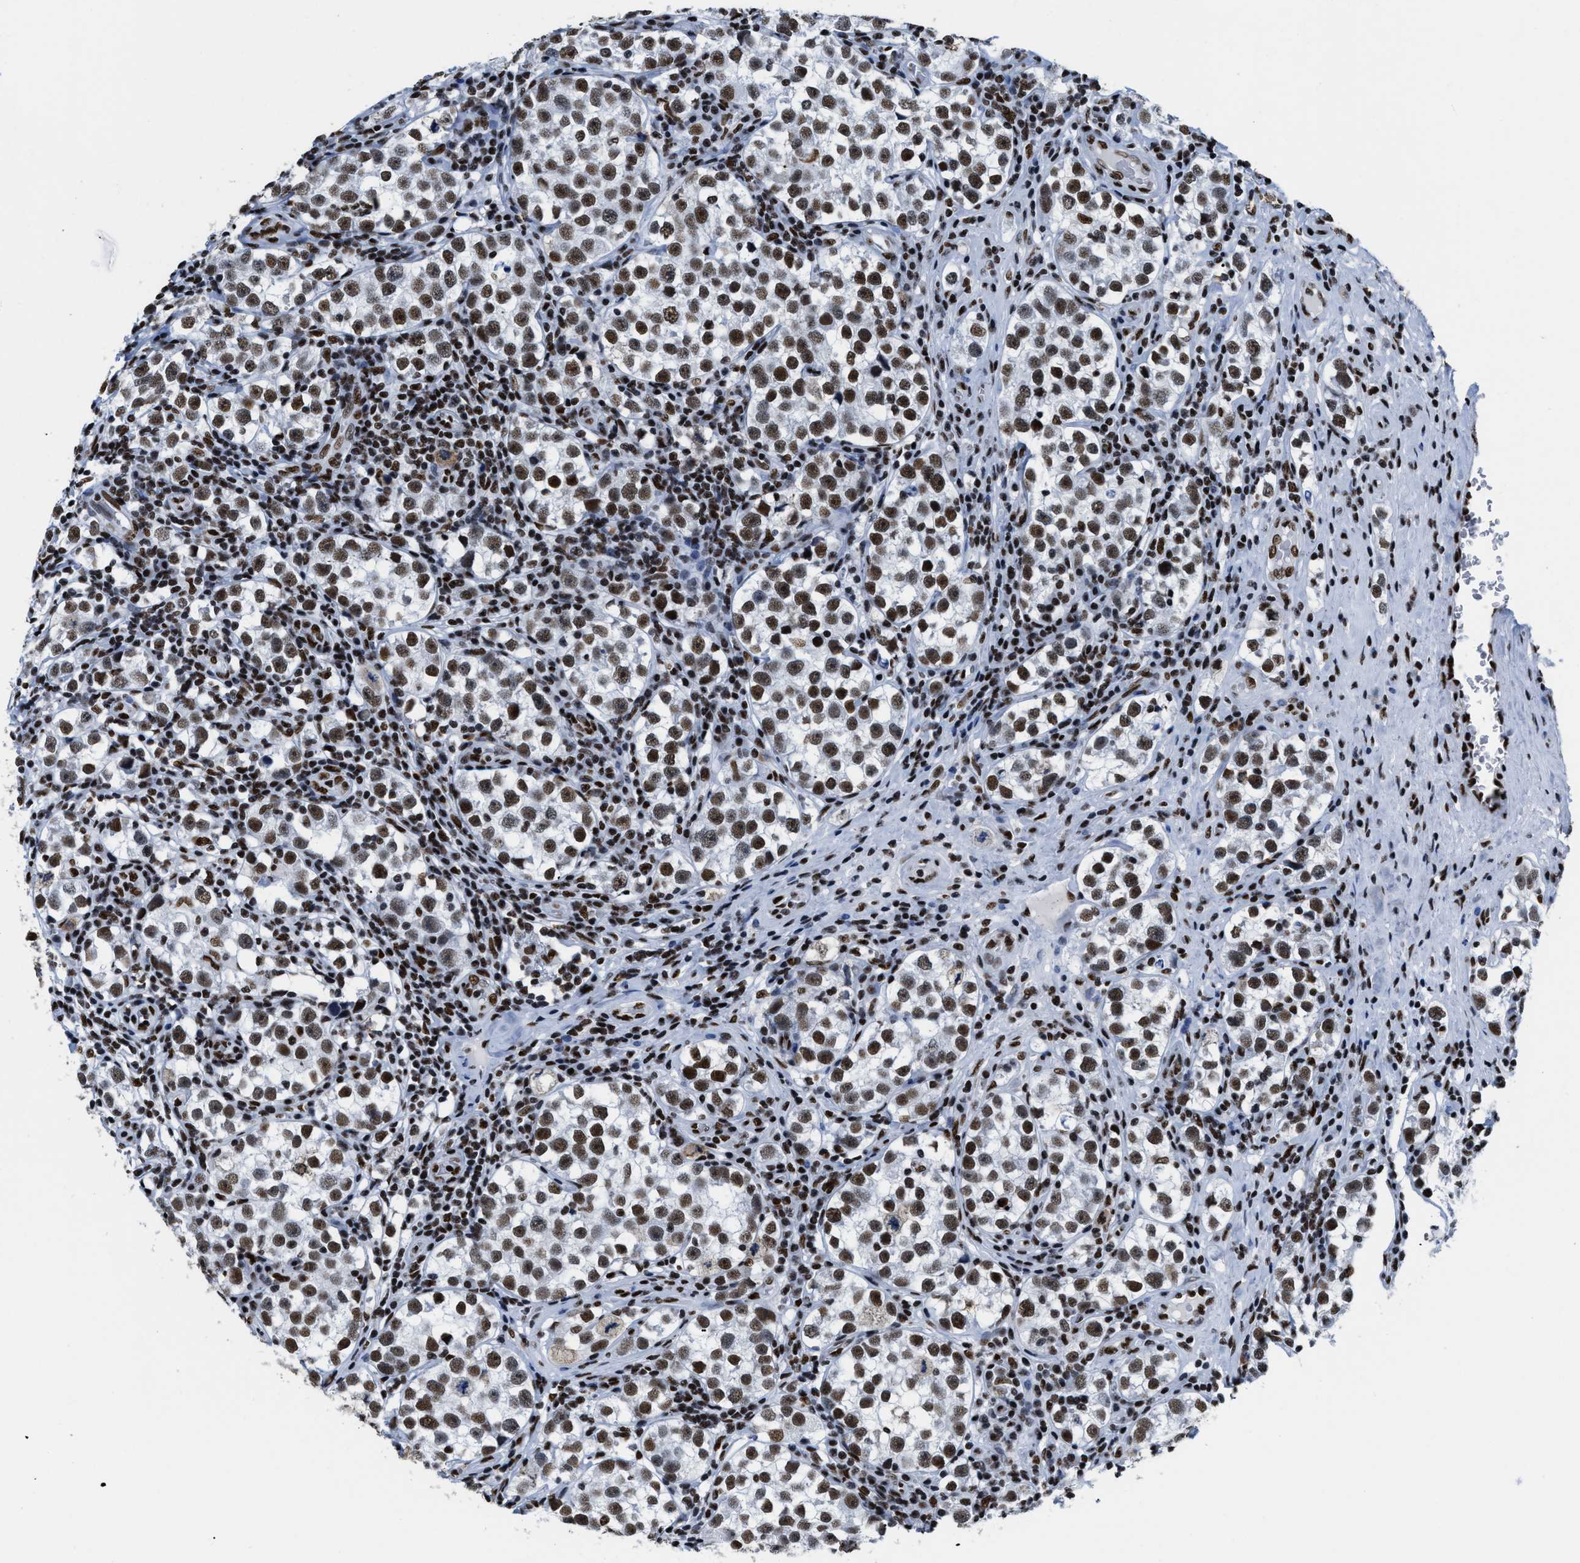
{"staining": {"intensity": "moderate", "quantity": ">75%", "location": "nuclear"}, "tissue": "testis cancer", "cell_type": "Tumor cells", "image_type": "cancer", "snomed": [{"axis": "morphology", "description": "Normal tissue, NOS"}, {"axis": "morphology", "description": "Seminoma, NOS"}, {"axis": "topography", "description": "Testis"}], "caption": "Immunohistochemical staining of testis seminoma exhibits medium levels of moderate nuclear protein positivity in about >75% of tumor cells.", "gene": "SMARCC2", "patient": {"sex": "male", "age": 43}}